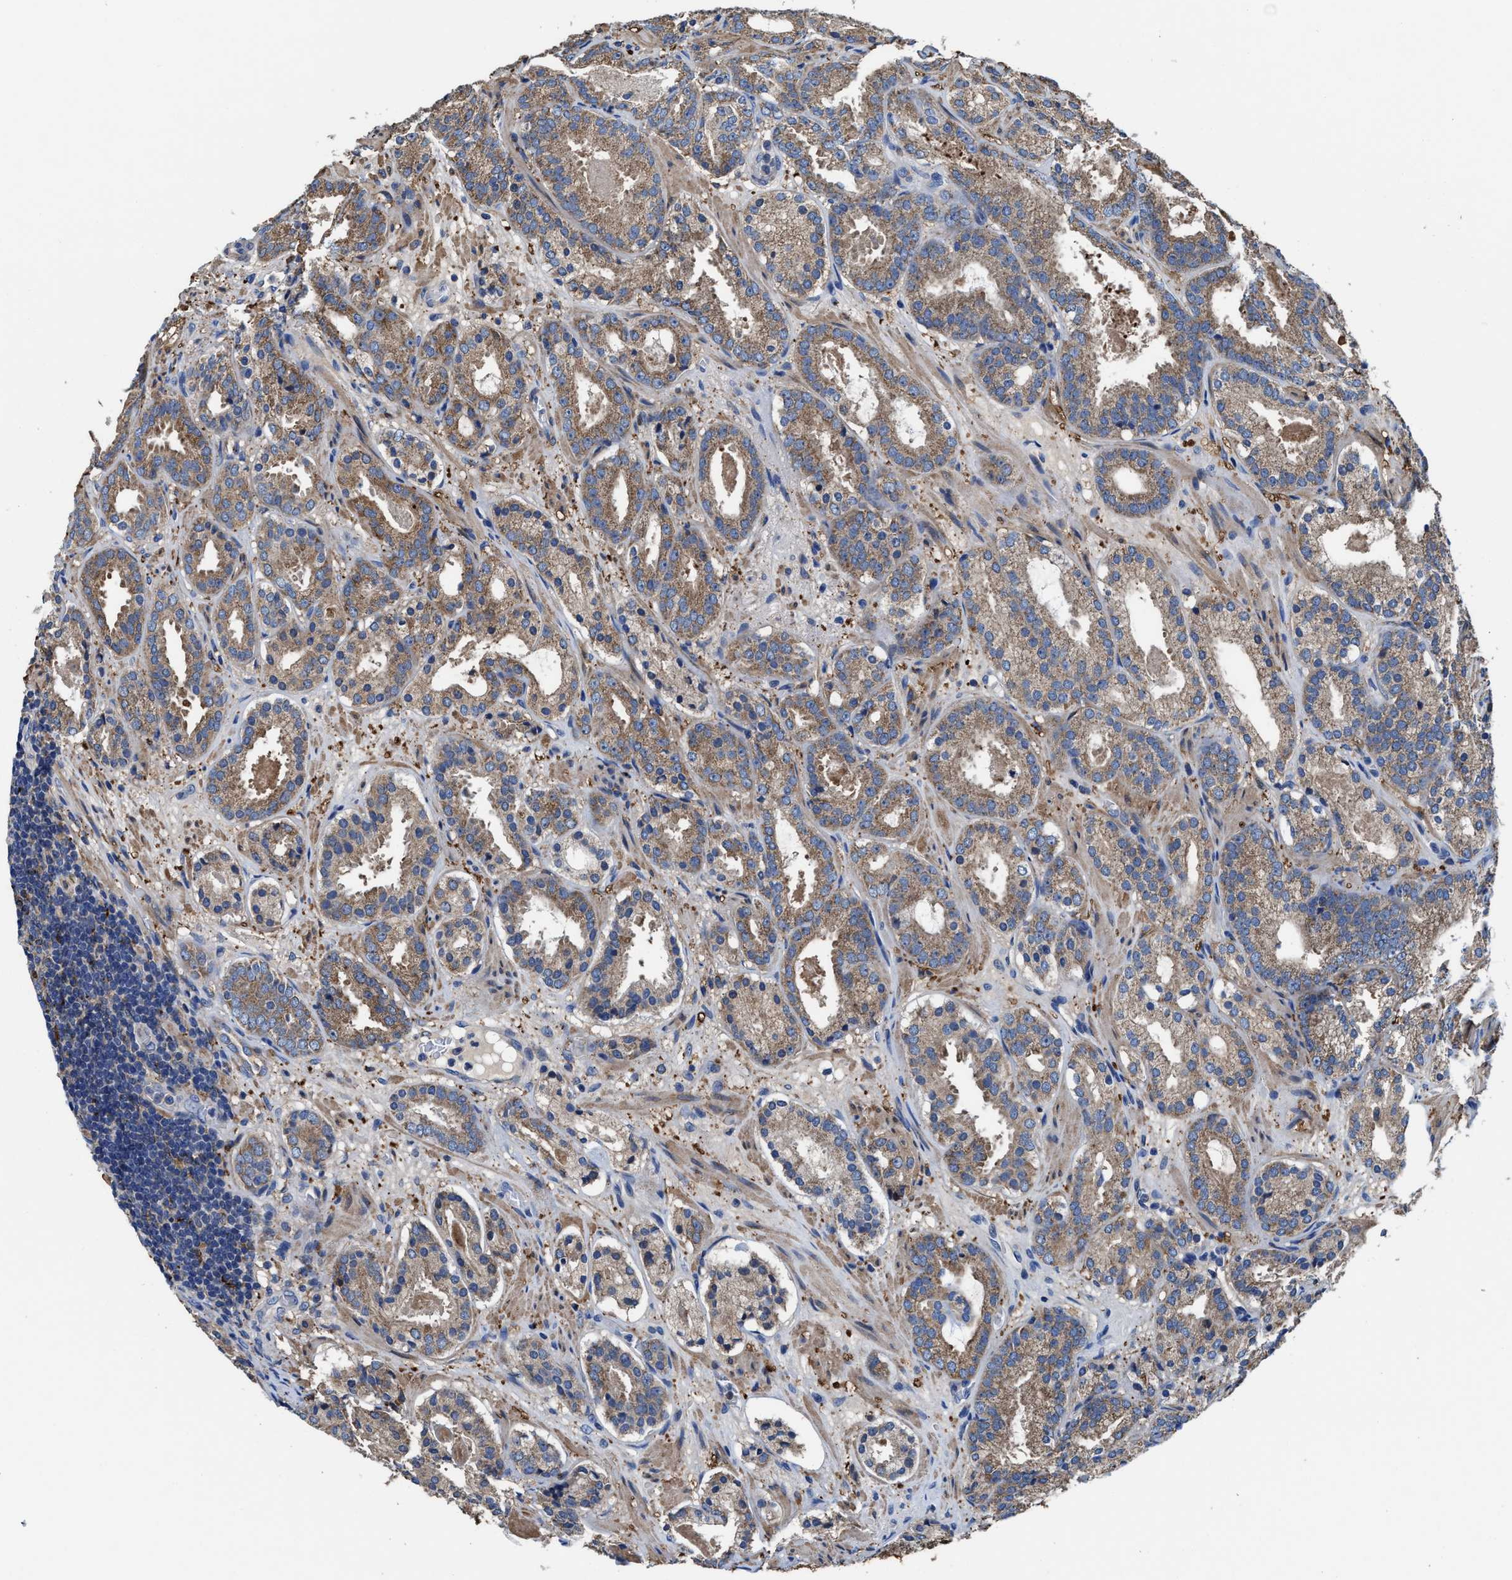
{"staining": {"intensity": "moderate", "quantity": ">75%", "location": "cytoplasmic/membranous"}, "tissue": "prostate cancer", "cell_type": "Tumor cells", "image_type": "cancer", "snomed": [{"axis": "morphology", "description": "Adenocarcinoma, Low grade"}, {"axis": "topography", "description": "Prostate"}], "caption": "Tumor cells reveal medium levels of moderate cytoplasmic/membranous expression in about >75% of cells in prostate cancer (adenocarcinoma (low-grade)). (DAB (3,3'-diaminobenzidine) = brown stain, brightfield microscopy at high magnification).", "gene": "TMEM30A", "patient": {"sex": "male", "age": 69}}